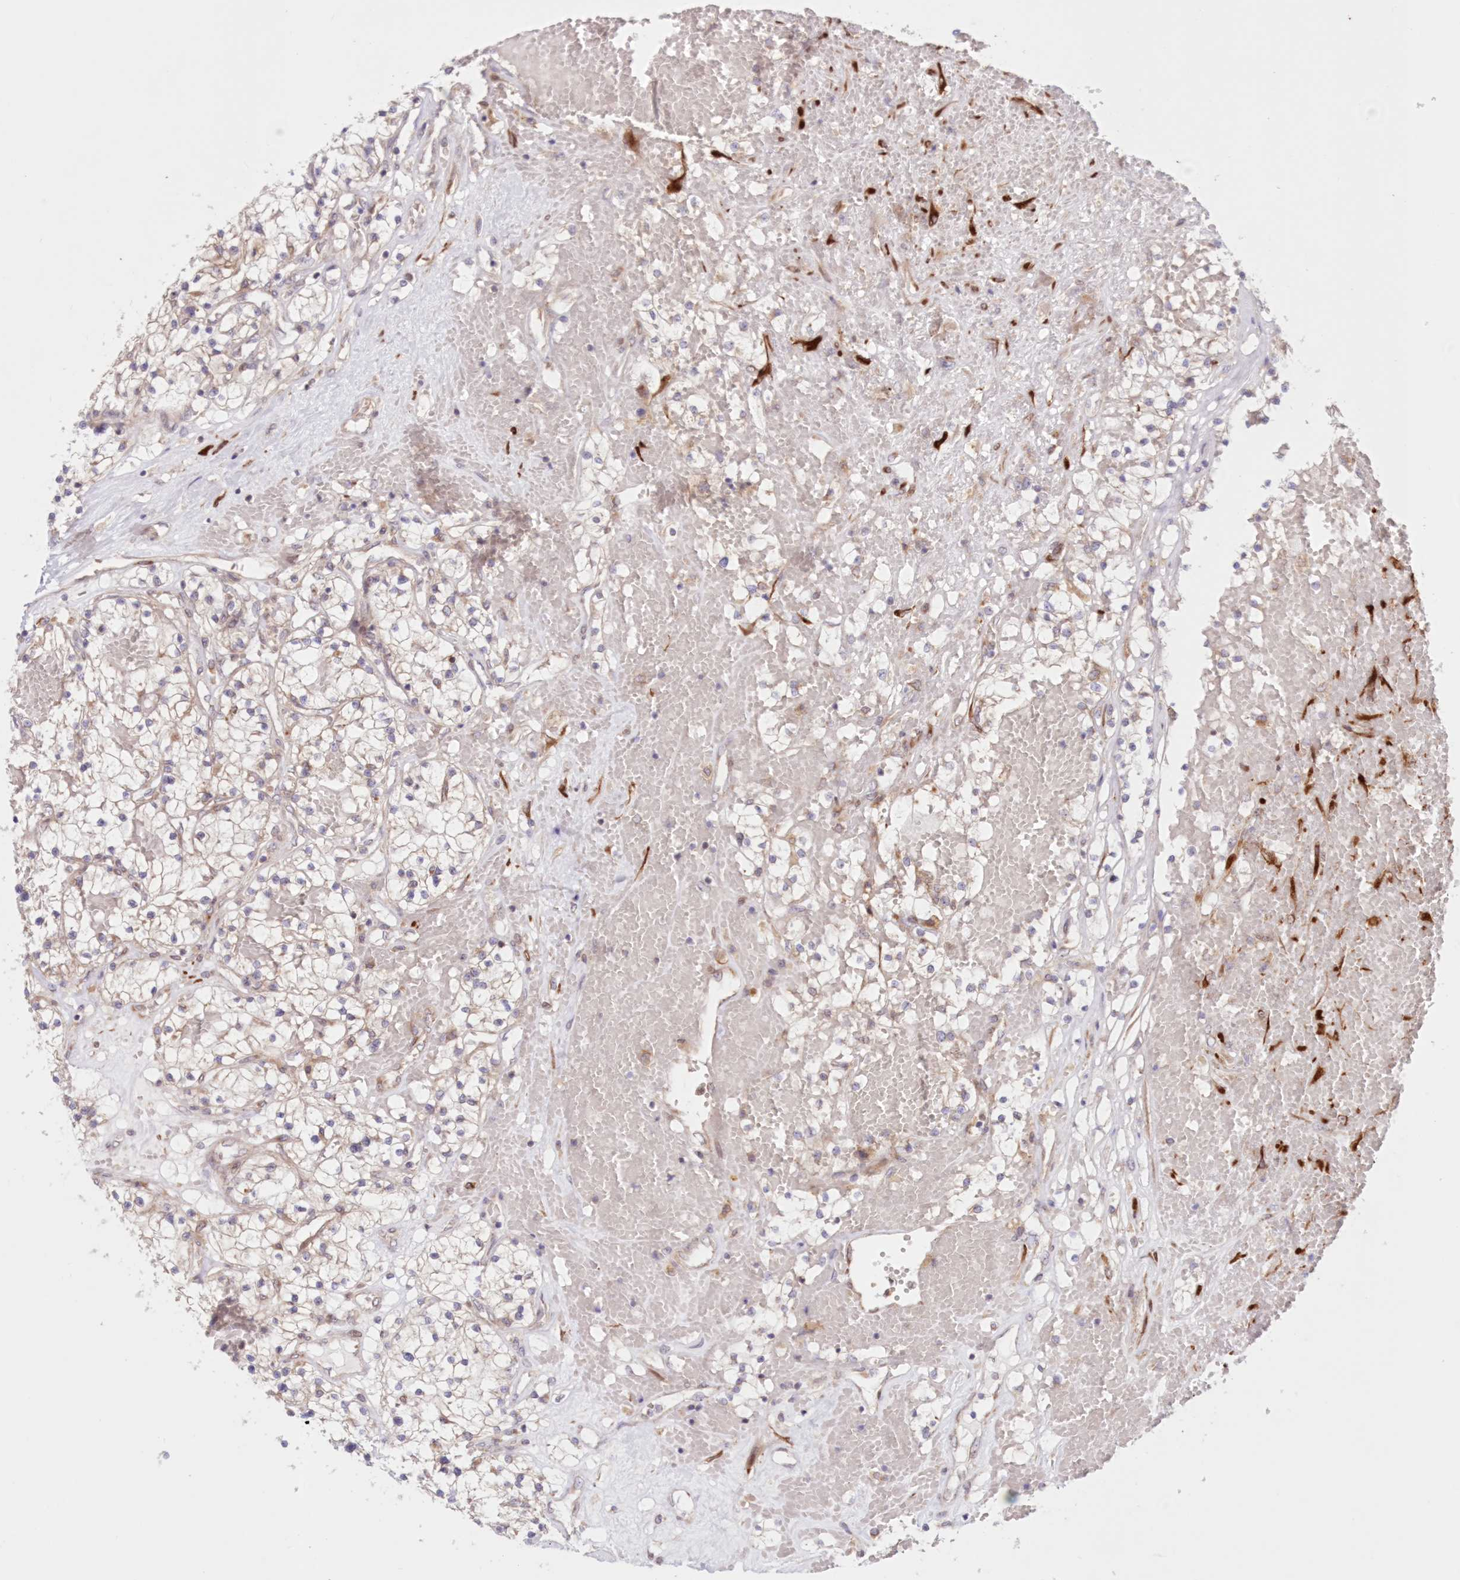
{"staining": {"intensity": "weak", "quantity": "25%-75%", "location": "cytoplasmic/membranous"}, "tissue": "renal cancer", "cell_type": "Tumor cells", "image_type": "cancer", "snomed": [{"axis": "morphology", "description": "Normal tissue, NOS"}, {"axis": "morphology", "description": "Adenocarcinoma, NOS"}, {"axis": "topography", "description": "Kidney"}], "caption": "Tumor cells reveal low levels of weak cytoplasmic/membranous staining in approximately 25%-75% of cells in renal cancer (adenocarcinoma). The protein of interest is stained brown, and the nuclei are stained in blue (DAB IHC with brightfield microscopy, high magnification).", "gene": "PCYOX1L", "patient": {"sex": "male", "age": 68}}